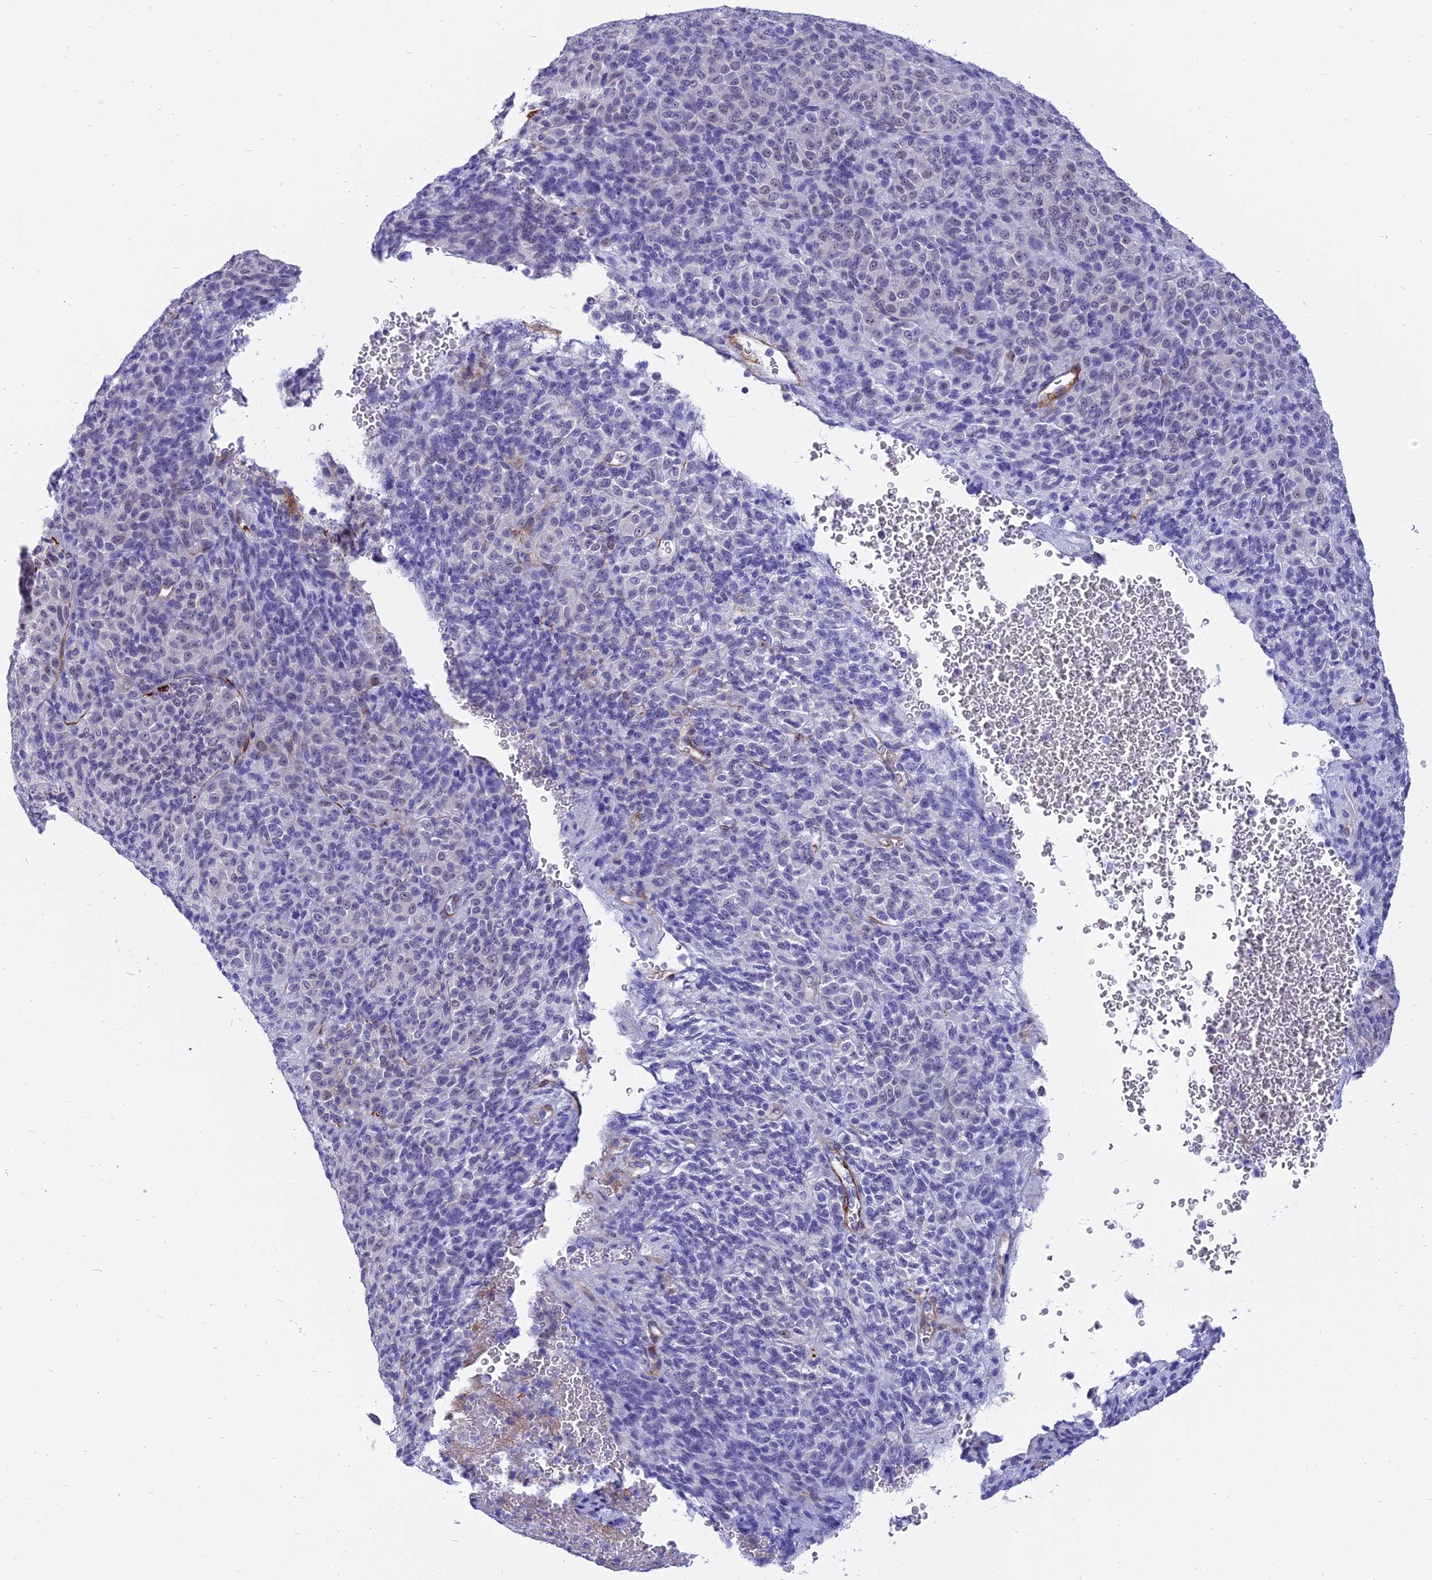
{"staining": {"intensity": "negative", "quantity": "none", "location": "none"}, "tissue": "melanoma", "cell_type": "Tumor cells", "image_type": "cancer", "snomed": [{"axis": "morphology", "description": "Malignant melanoma, Metastatic site"}, {"axis": "topography", "description": "Brain"}], "caption": "Human melanoma stained for a protein using immunohistochemistry (IHC) displays no expression in tumor cells.", "gene": "CENPV", "patient": {"sex": "female", "age": 56}}